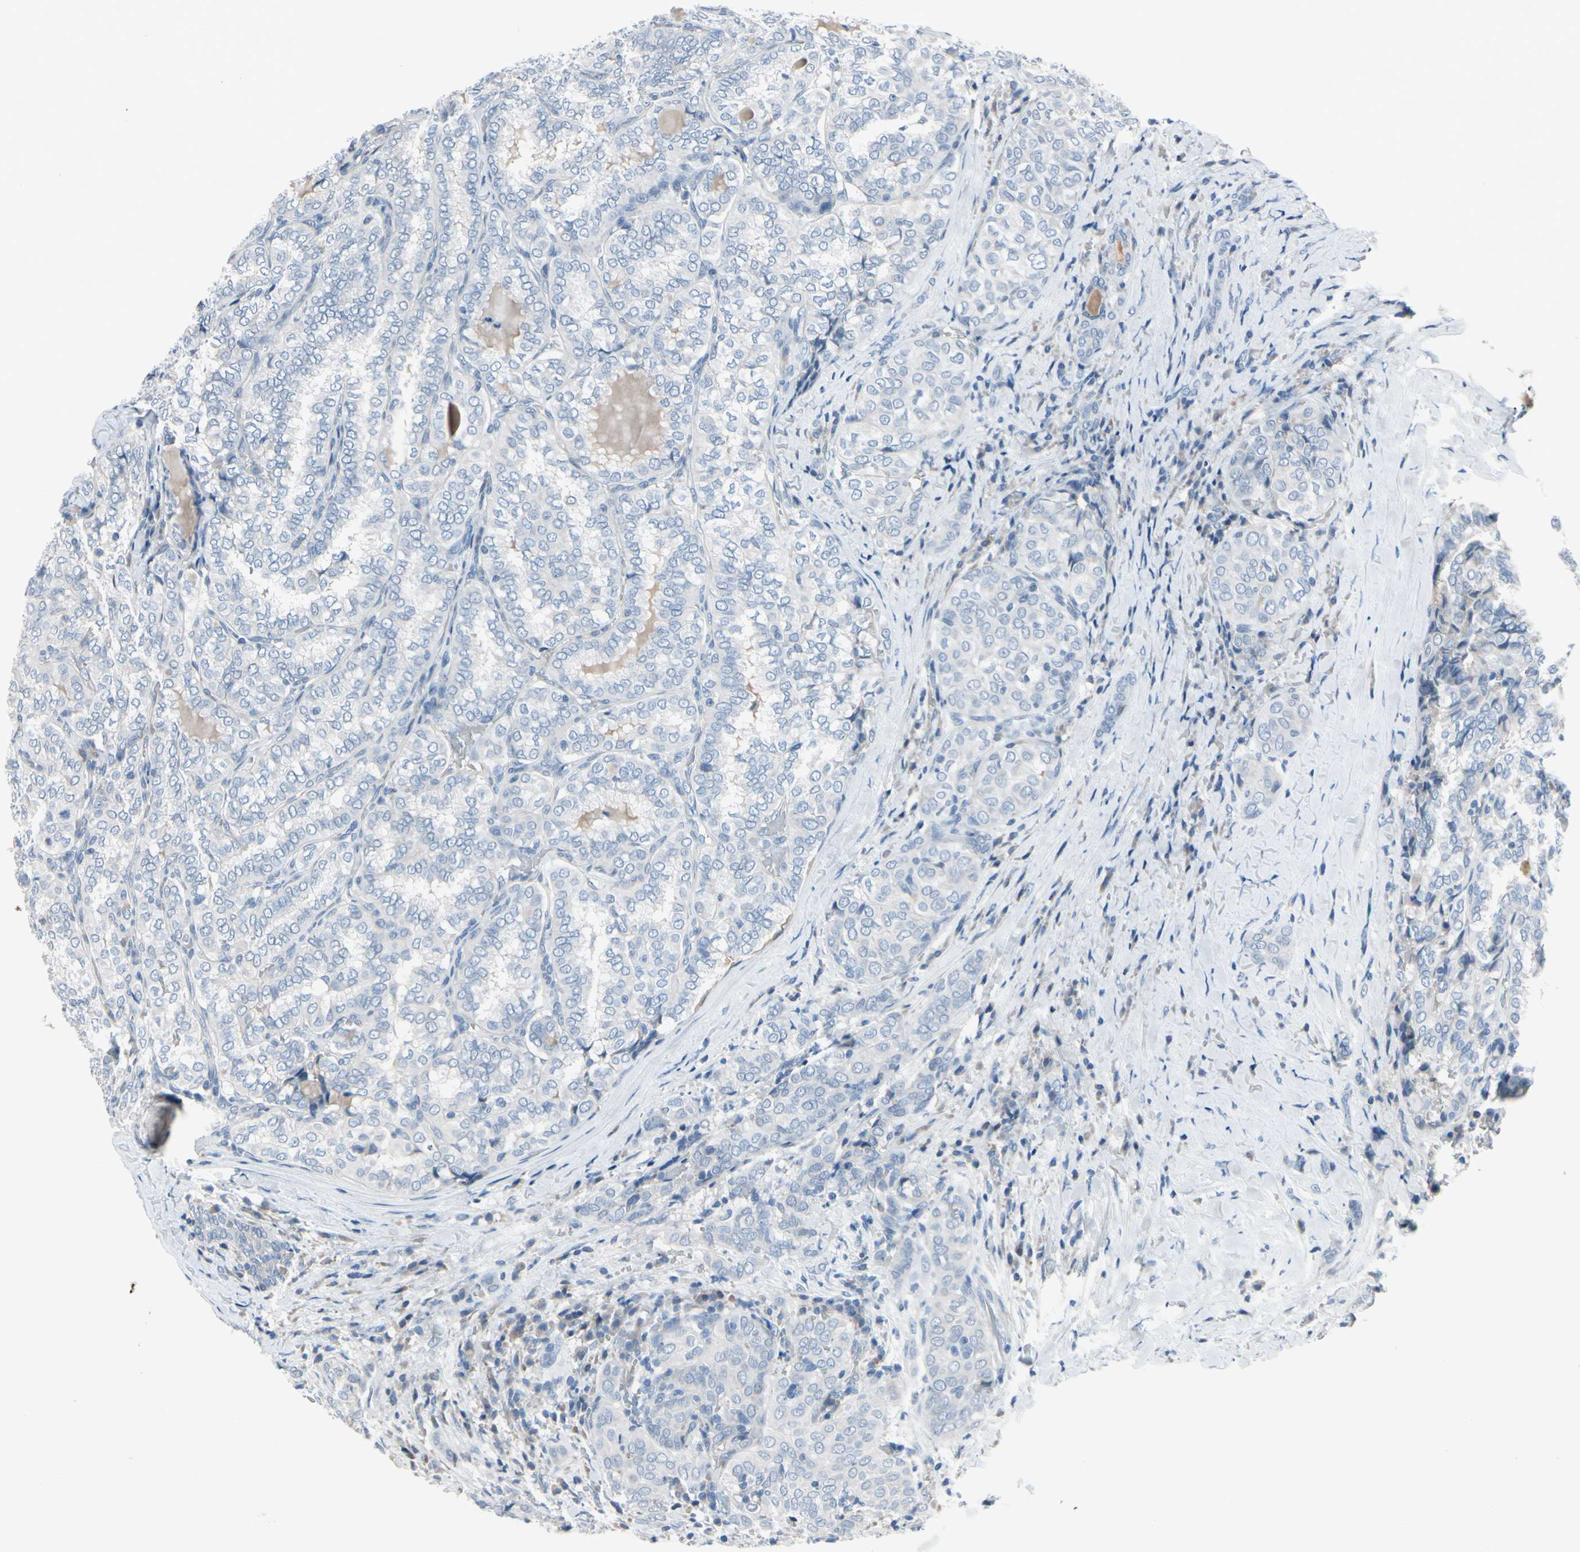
{"staining": {"intensity": "negative", "quantity": "none", "location": "none"}, "tissue": "thyroid cancer", "cell_type": "Tumor cells", "image_type": "cancer", "snomed": [{"axis": "morphology", "description": "Normal tissue, NOS"}, {"axis": "morphology", "description": "Papillary adenocarcinoma, NOS"}, {"axis": "topography", "description": "Thyroid gland"}], "caption": "Tumor cells show no significant protein positivity in thyroid papillary adenocarcinoma.", "gene": "PGR", "patient": {"sex": "female", "age": 30}}